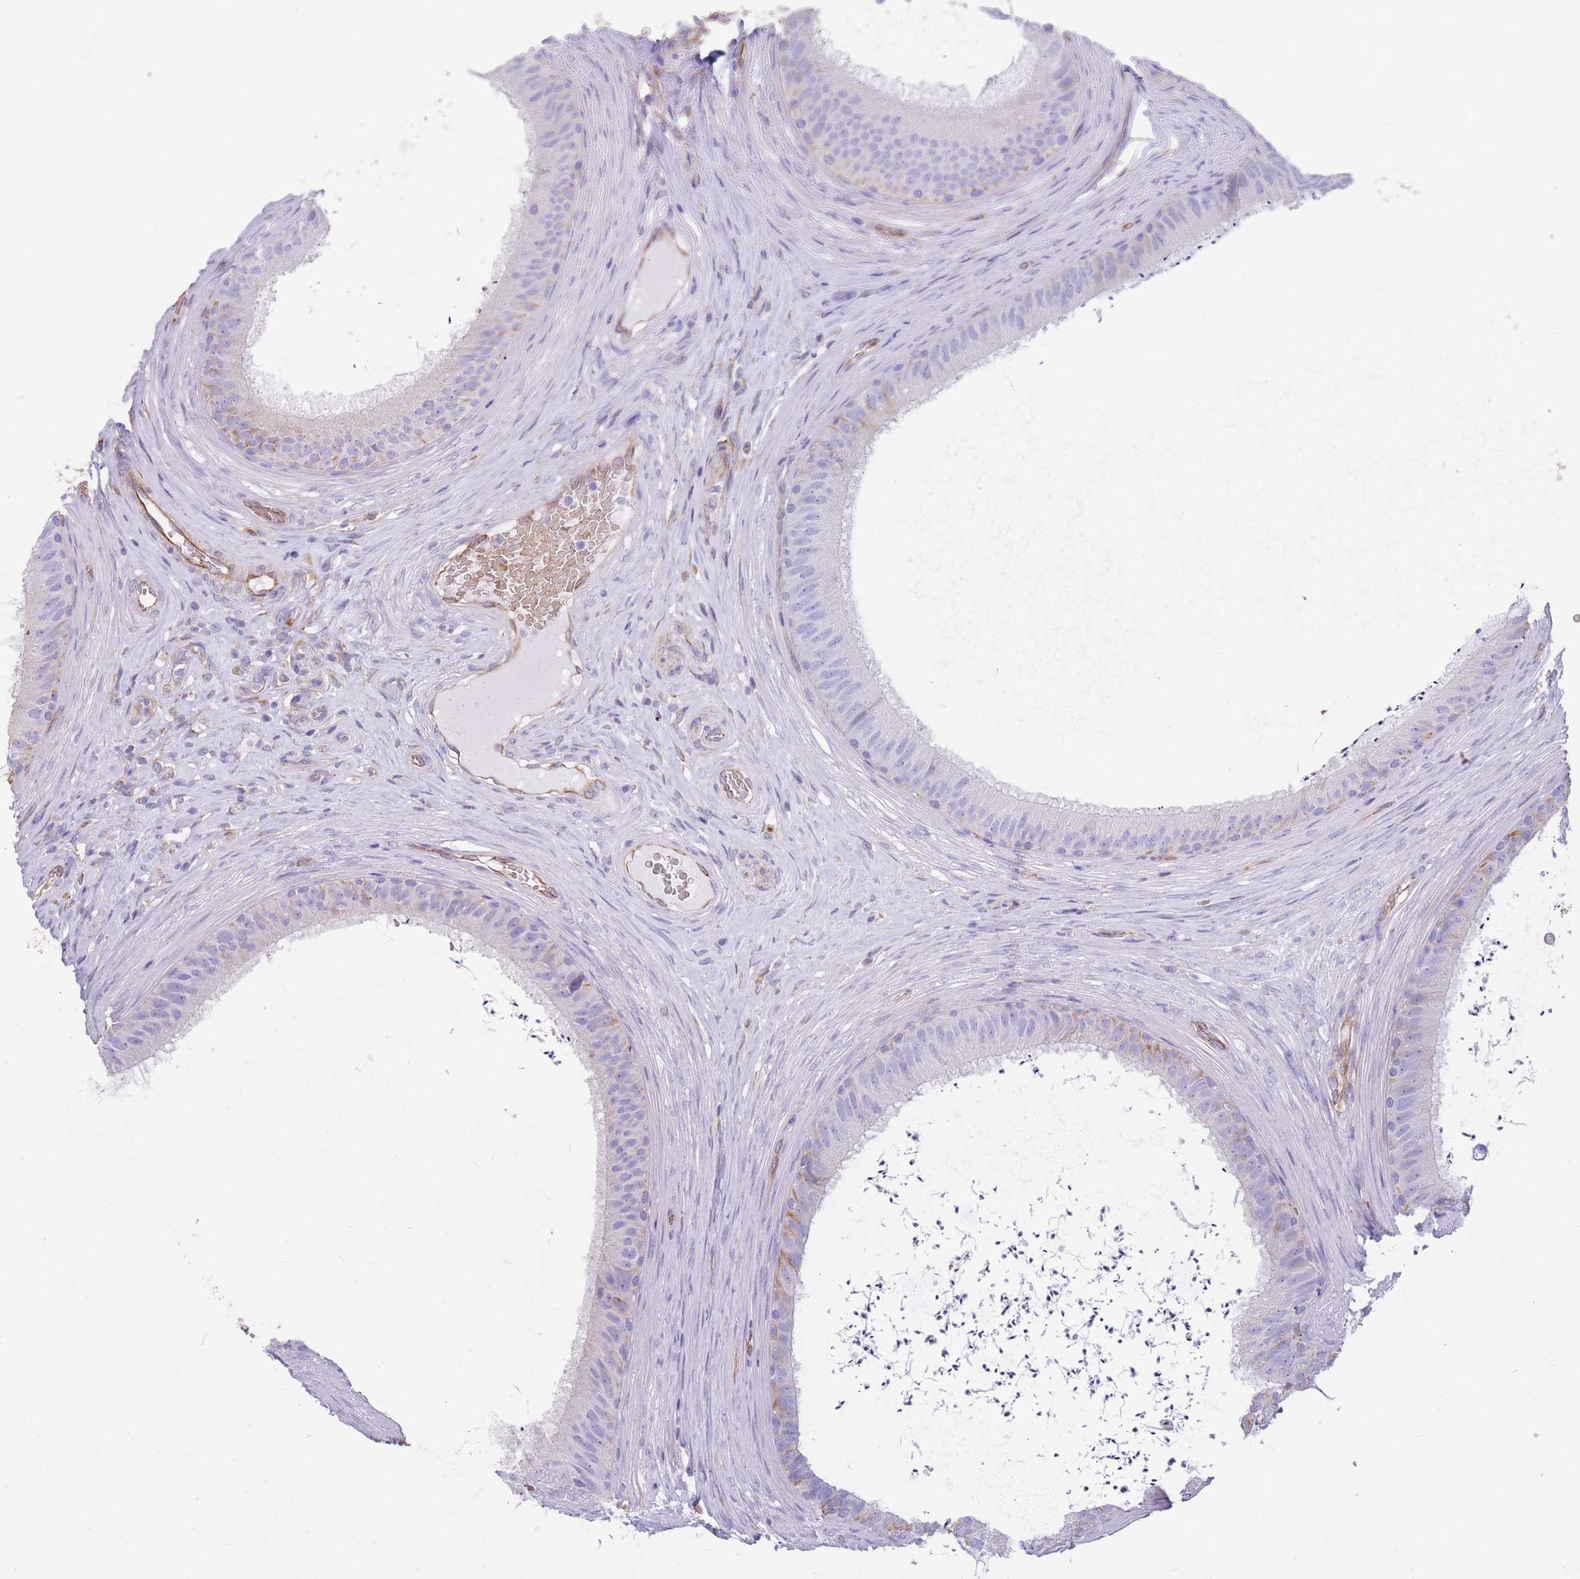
{"staining": {"intensity": "moderate", "quantity": "<25%", "location": "cytoplasmic/membranous"}, "tissue": "epididymis", "cell_type": "Glandular cells", "image_type": "normal", "snomed": [{"axis": "morphology", "description": "Normal tissue, NOS"}, {"axis": "topography", "description": "Testis"}, {"axis": "topography", "description": "Epididymis"}], "caption": "Normal epididymis shows moderate cytoplasmic/membranous positivity in approximately <25% of glandular cells, visualized by immunohistochemistry.", "gene": "ANKRD53", "patient": {"sex": "male", "age": 41}}